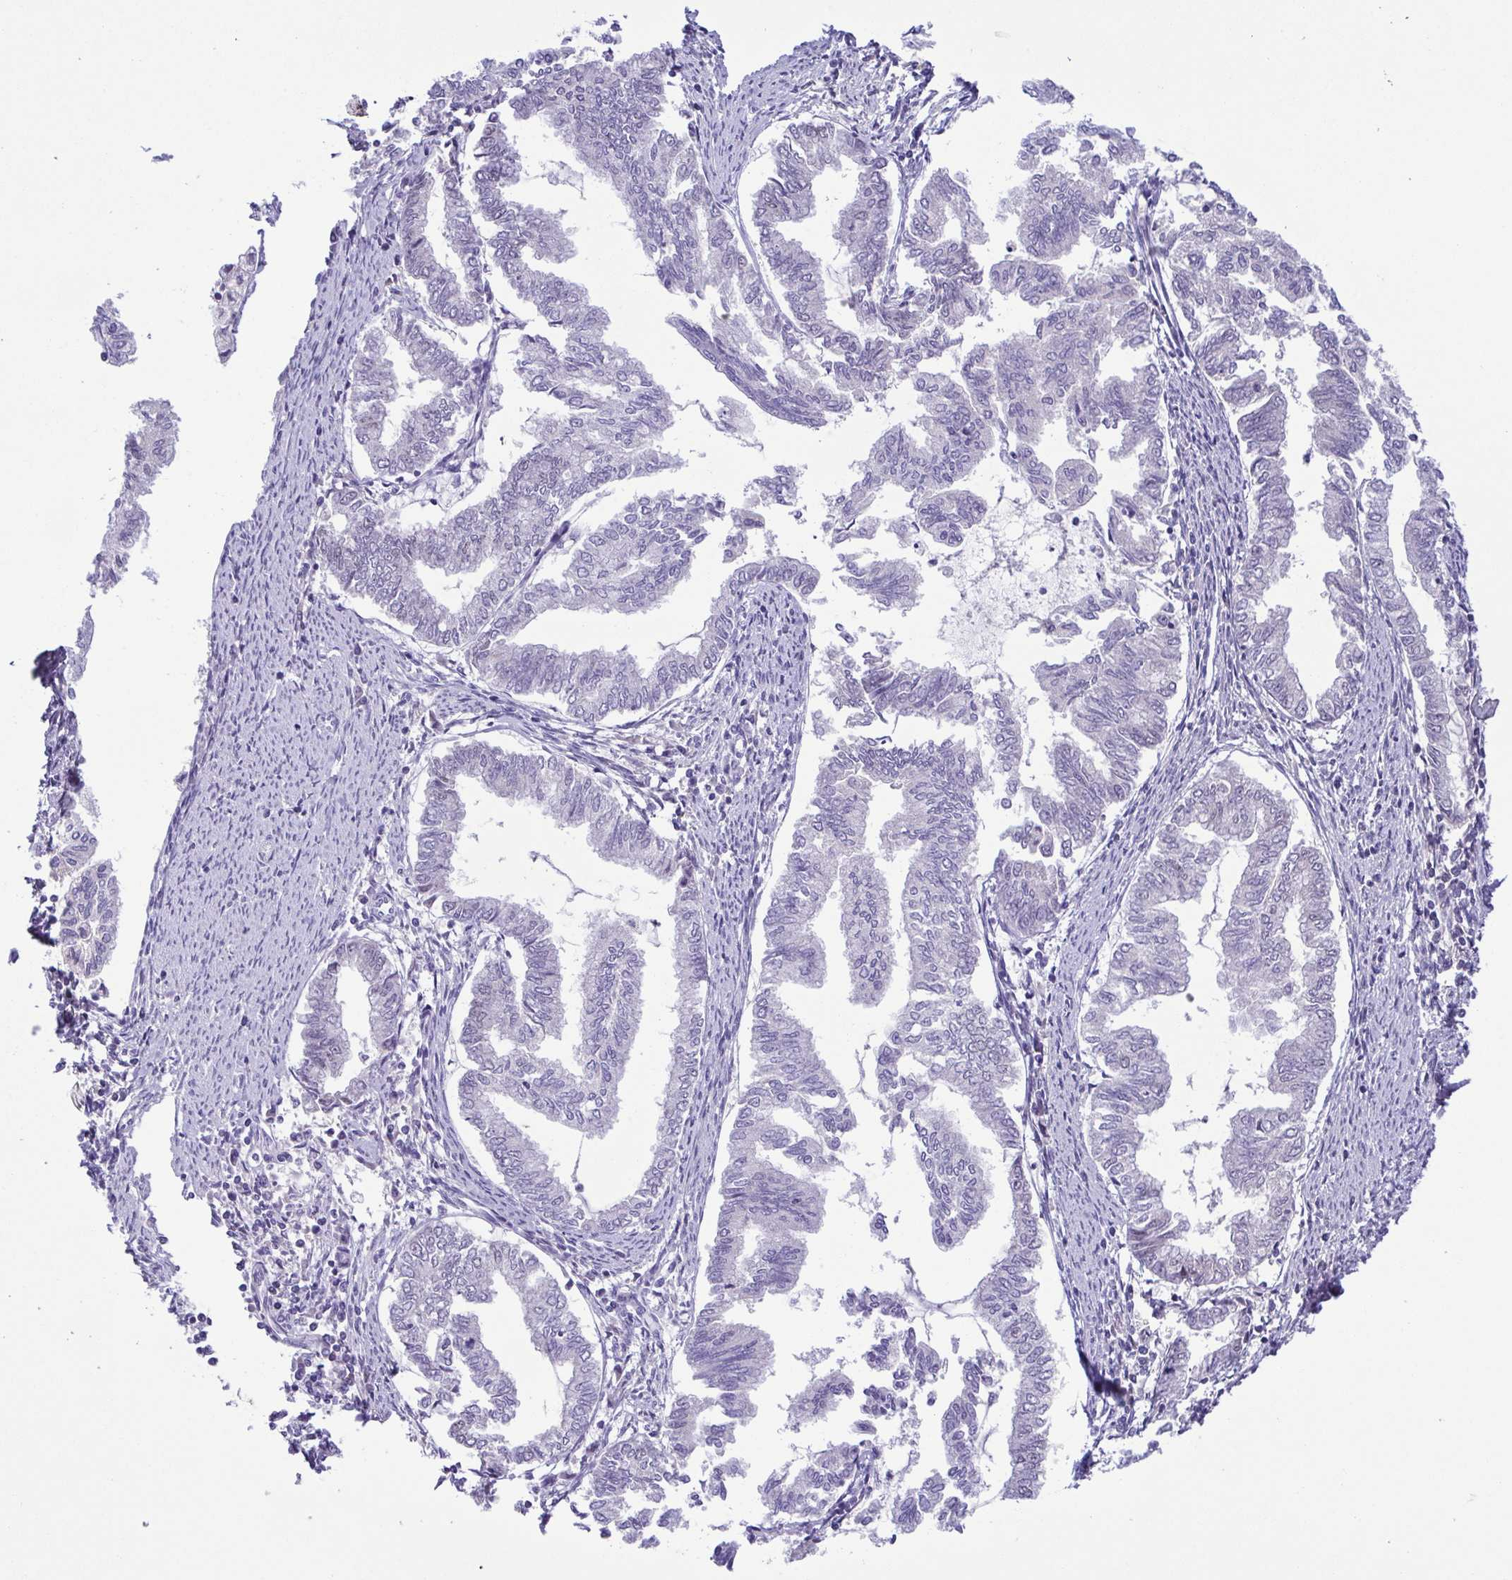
{"staining": {"intensity": "negative", "quantity": "none", "location": "none"}, "tissue": "endometrial cancer", "cell_type": "Tumor cells", "image_type": "cancer", "snomed": [{"axis": "morphology", "description": "Adenocarcinoma, NOS"}, {"axis": "topography", "description": "Endometrium"}], "caption": "Tumor cells show no significant expression in endometrial cancer.", "gene": "TIPIN", "patient": {"sex": "female", "age": 79}}